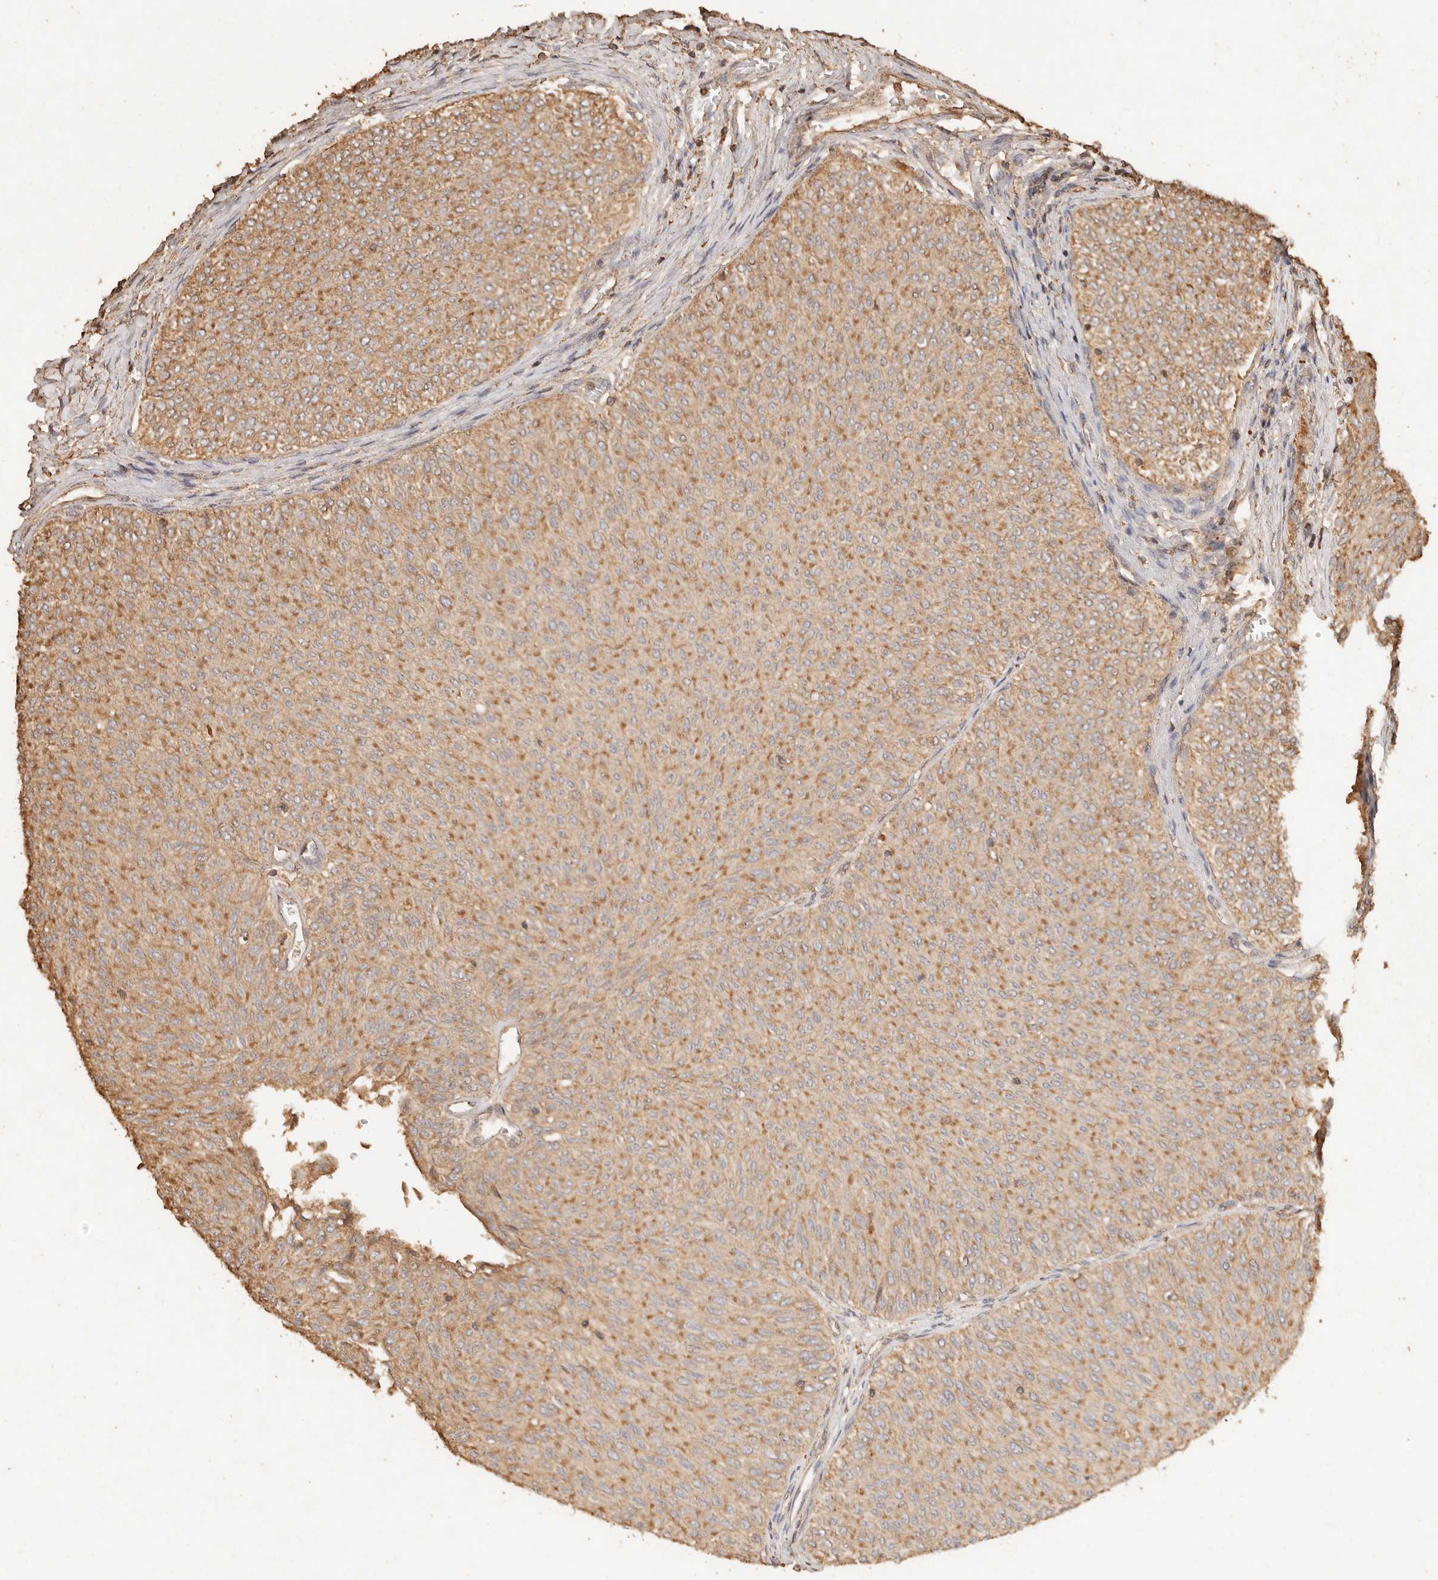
{"staining": {"intensity": "moderate", "quantity": ">75%", "location": "cytoplasmic/membranous"}, "tissue": "urothelial cancer", "cell_type": "Tumor cells", "image_type": "cancer", "snomed": [{"axis": "morphology", "description": "Urothelial carcinoma, Low grade"}, {"axis": "topography", "description": "Urinary bladder"}], "caption": "IHC histopathology image of human urothelial carcinoma (low-grade) stained for a protein (brown), which shows medium levels of moderate cytoplasmic/membranous expression in approximately >75% of tumor cells.", "gene": "FAM180B", "patient": {"sex": "male", "age": 78}}